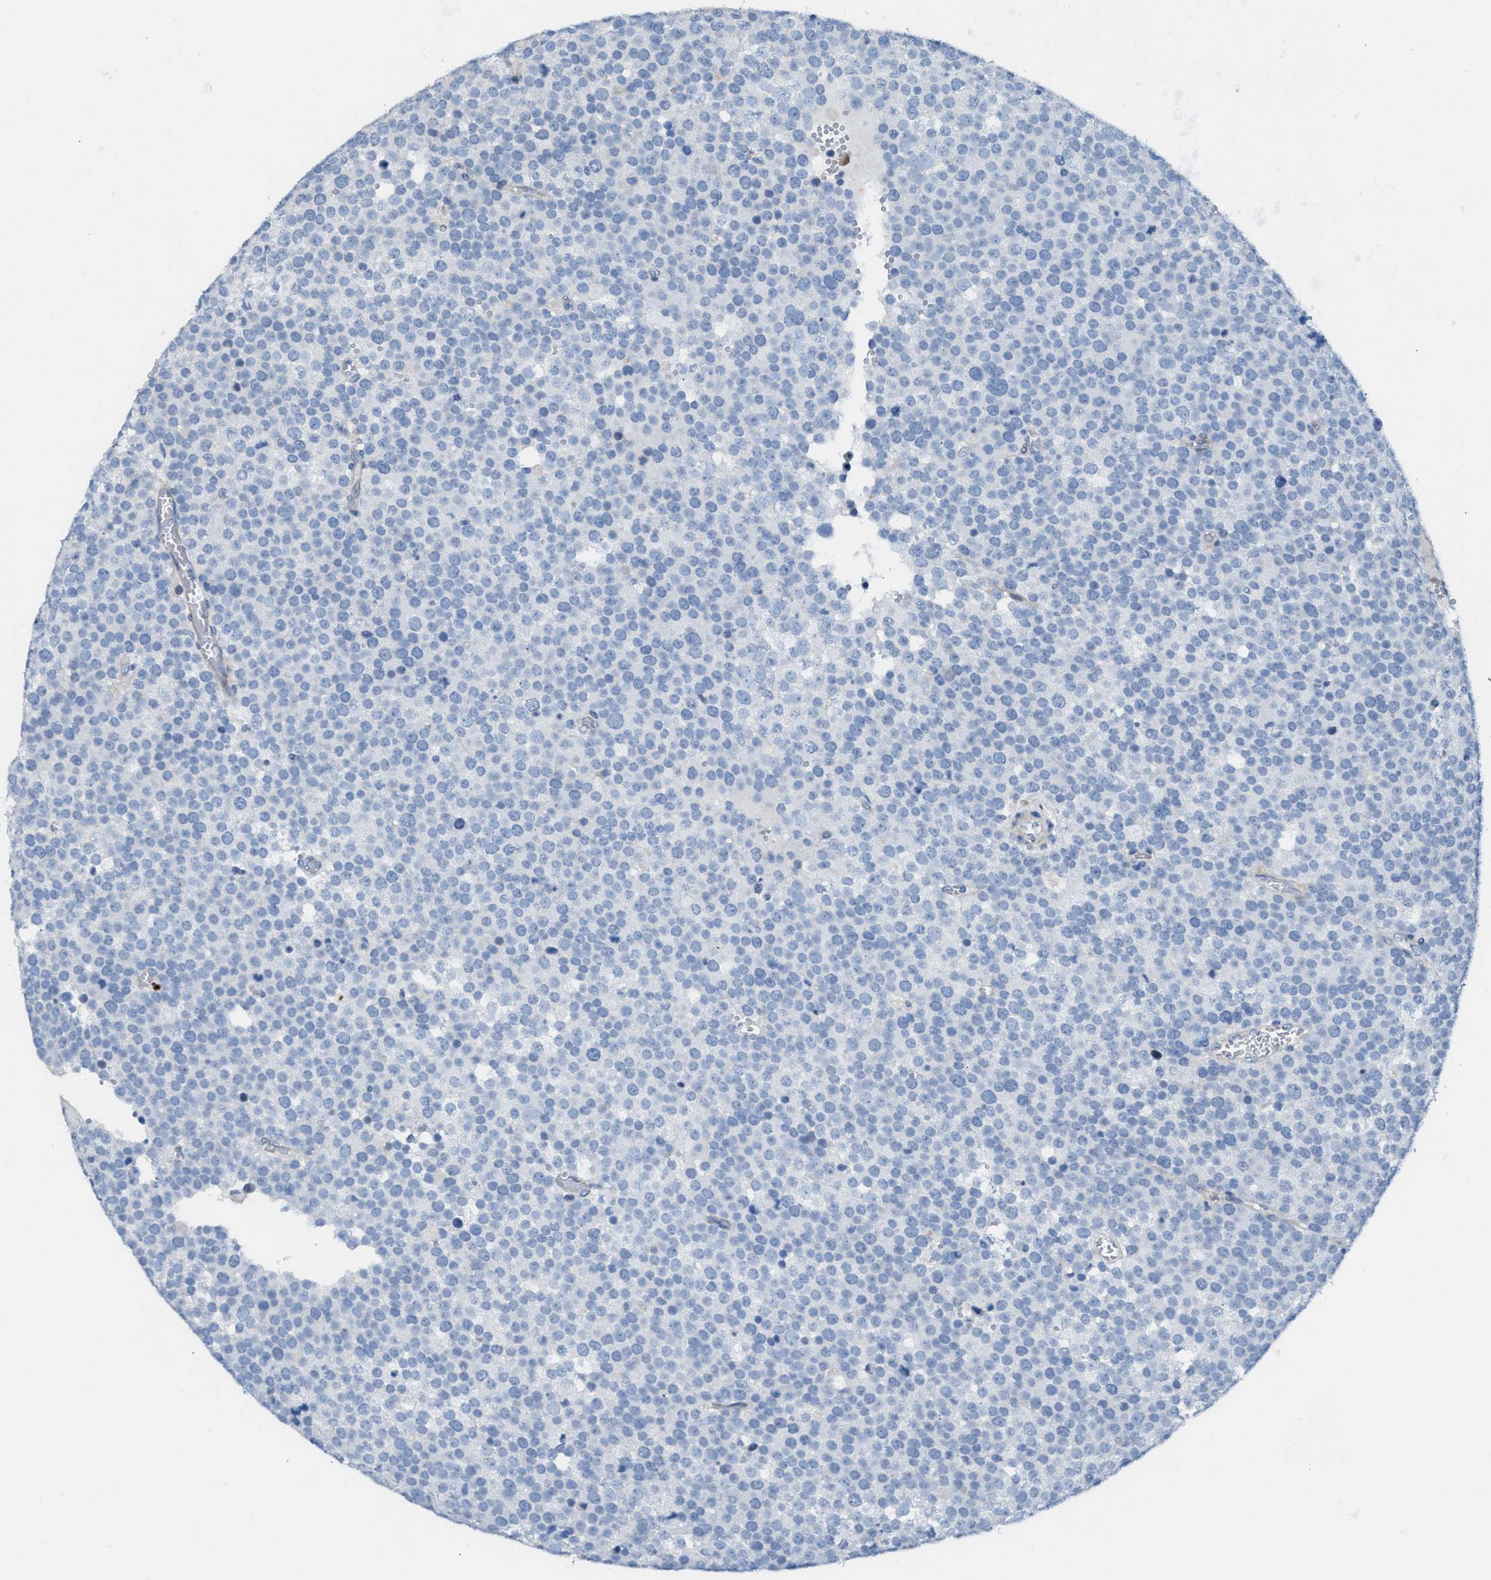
{"staining": {"intensity": "negative", "quantity": "none", "location": "none"}, "tissue": "testis cancer", "cell_type": "Tumor cells", "image_type": "cancer", "snomed": [{"axis": "morphology", "description": "Normal tissue, NOS"}, {"axis": "morphology", "description": "Seminoma, NOS"}, {"axis": "topography", "description": "Testis"}], "caption": "This is an IHC histopathology image of testis seminoma. There is no positivity in tumor cells.", "gene": "MPP3", "patient": {"sex": "male", "age": 71}}